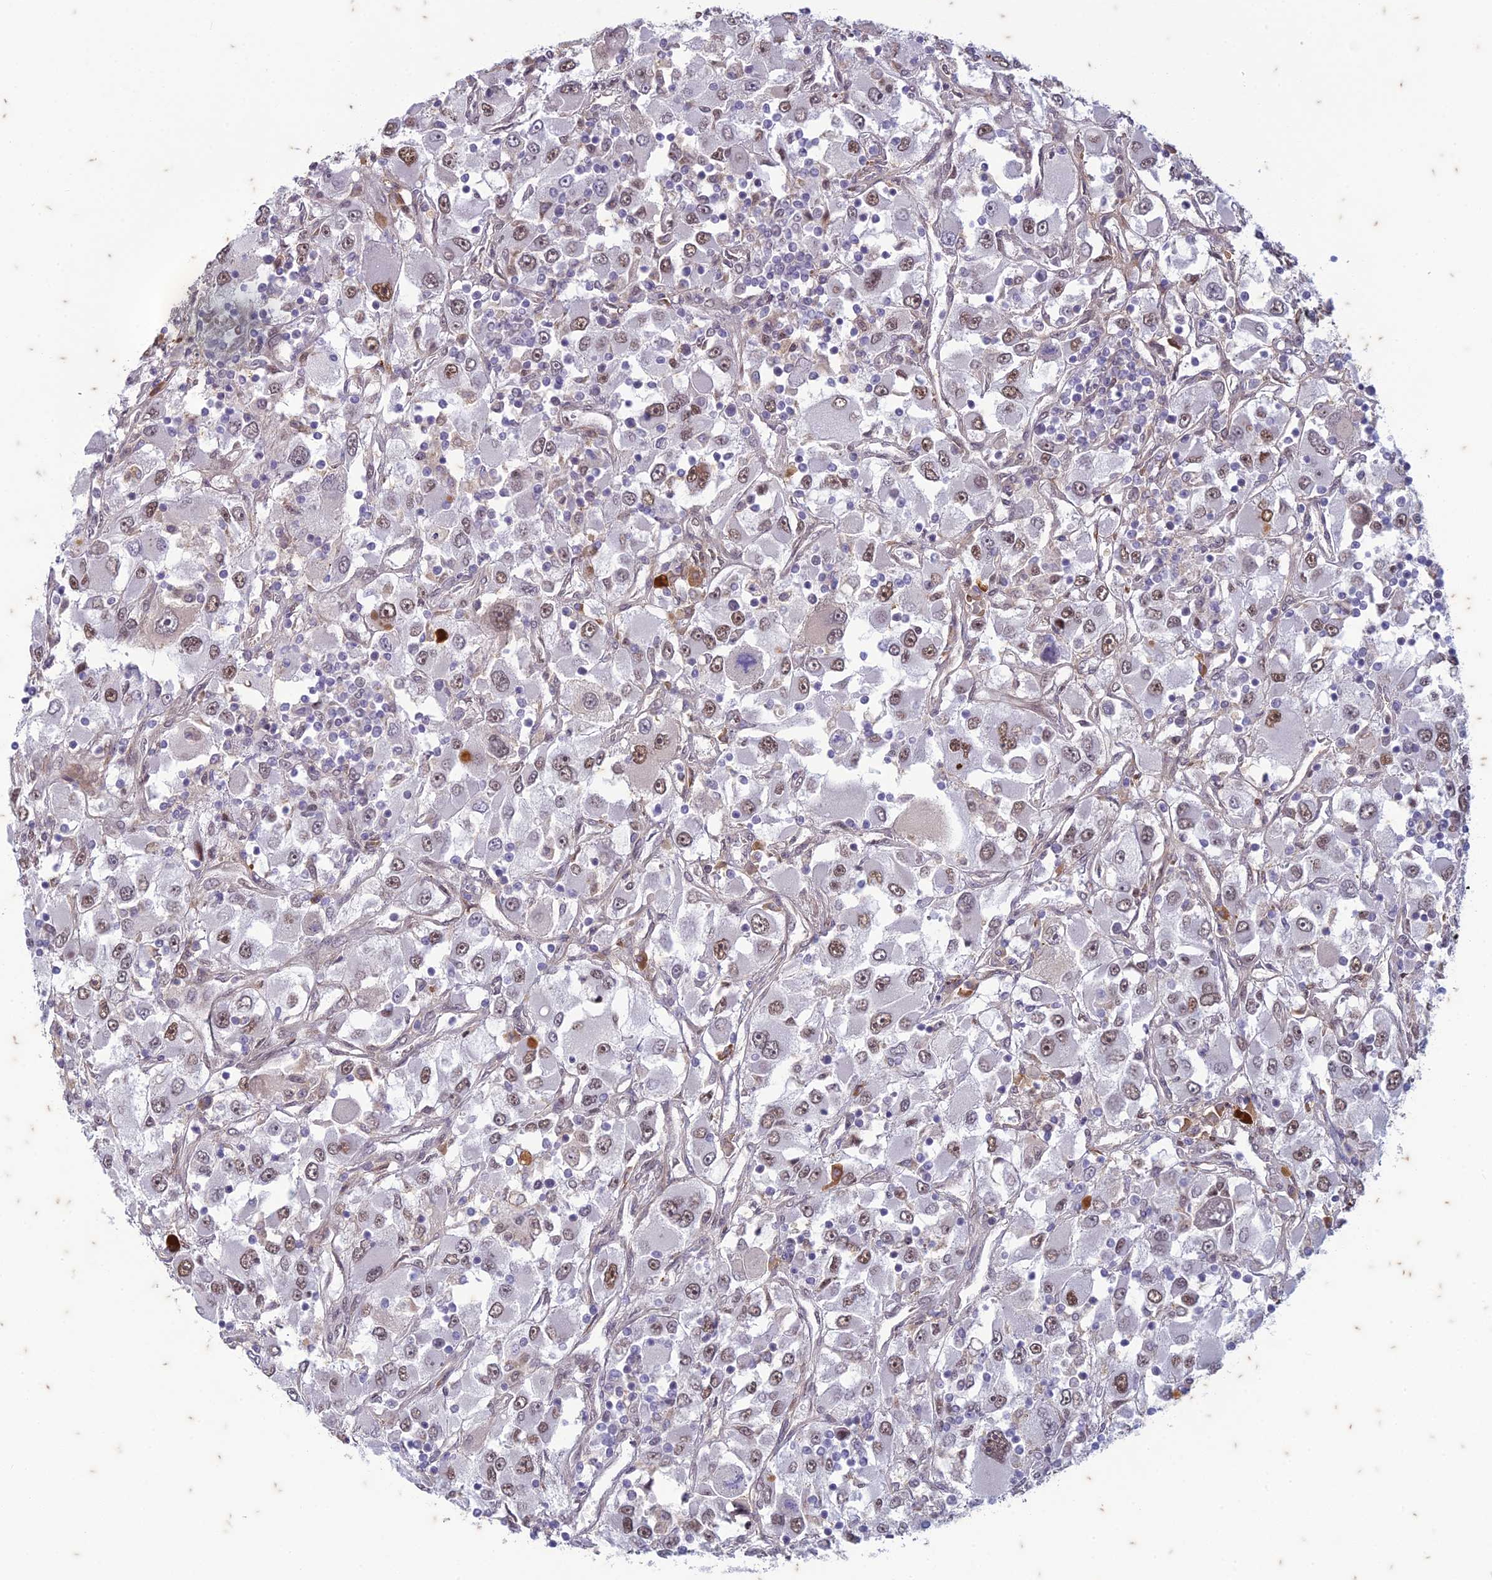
{"staining": {"intensity": "weak", "quantity": "25%-75%", "location": "nuclear"}, "tissue": "renal cancer", "cell_type": "Tumor cells", "image_type": "cancer", "snomed": [{"axis": "morphology", "description": "Adenocarcinoma, NOS"}, {"axis": "topography", "description": "Kidney"}], "caption": "Adenocarcinoma (renal) stained with a brown dye displays weak nuclear positive expression in about 25%-75% of tumor cells.", "gene": "PABPN1L", "patient": {"sex": "female", "age": 52}}